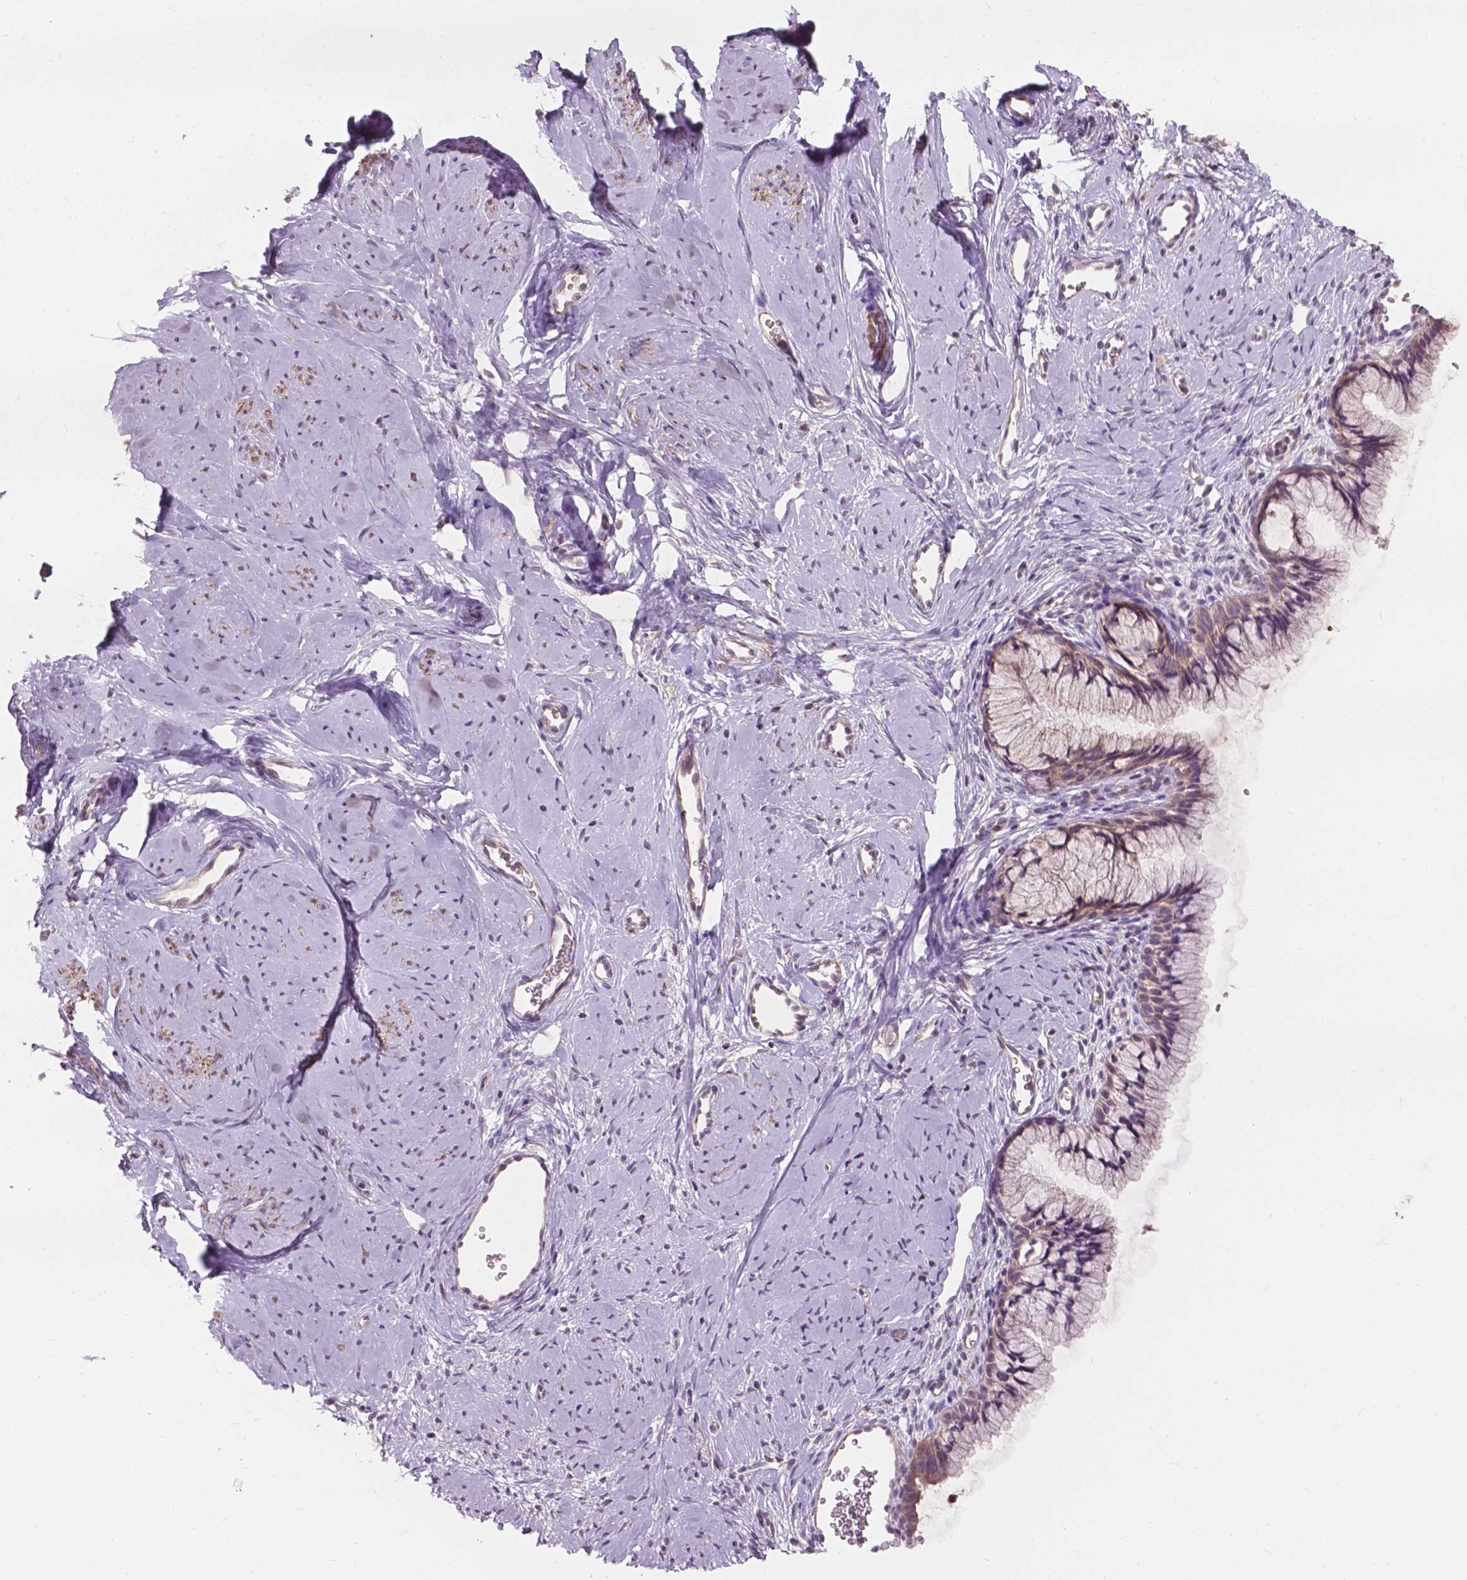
{"staining": {"intensity": "weak", "quantity": ">75%", "location": "cytoplasmic/membranous"}, "tissue": "cervix", "cell_type": "Glandular cells", "image_type": "normal", "snomed": [{"axis": "morphology", "description": "Normal tissue, NOS"}, {"axis": "topography", "description": "Cervix"}], "caption": "Brown immunohistochemical staining in normal human cervix shows weak cytoplasmic/membranous positivity in about >75% of glandular cells. (brown staining indicates protein expression, while blue staining denotes nuclei).", "gene": "NDUFA10", "patient": {"sex": "female", "age": 40}}